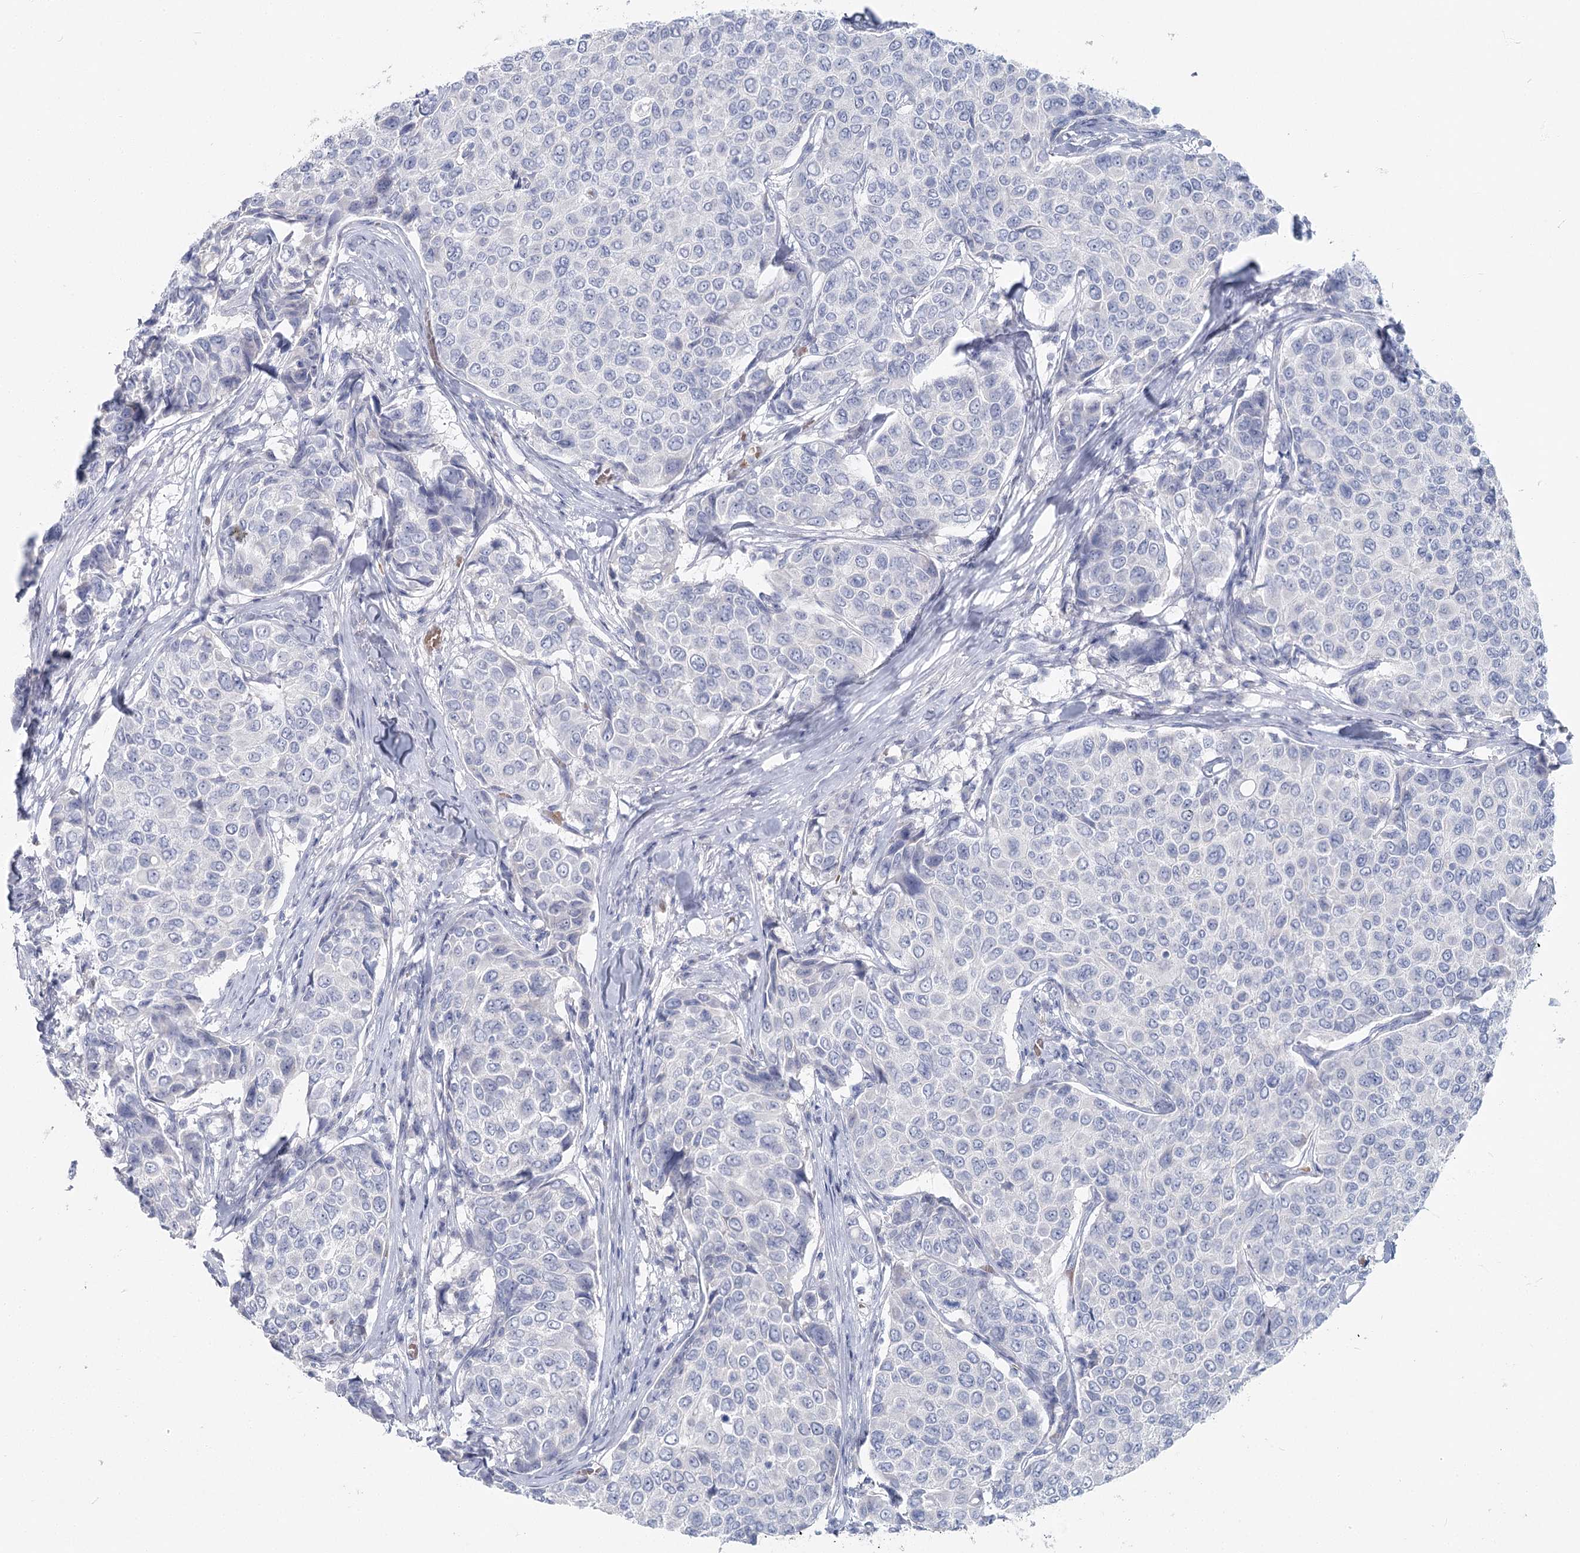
{"staining": {"intensity": "negative", "quantity": "none", "location": "none"}, "tissue": "breast cancer", "cell_type": "Tumor cells", "image_type": "cancer", "snomed": [{"axis": "morphology", "description": "Duct carcinoma"}, {"axis": "topography", "description": "Breast"}], "caption": "A photomicrograph of human breast intraductal carcinoma is negative for staining in tumor cells. (Stains: DAB (3,3'-diaminobenzidine) IHC with hematoxylin counter stain, Microscopy: brightfield microscopy at high magnification).", "gene": "IFIT5", "patient": {"sex": "female", "age": 55}}